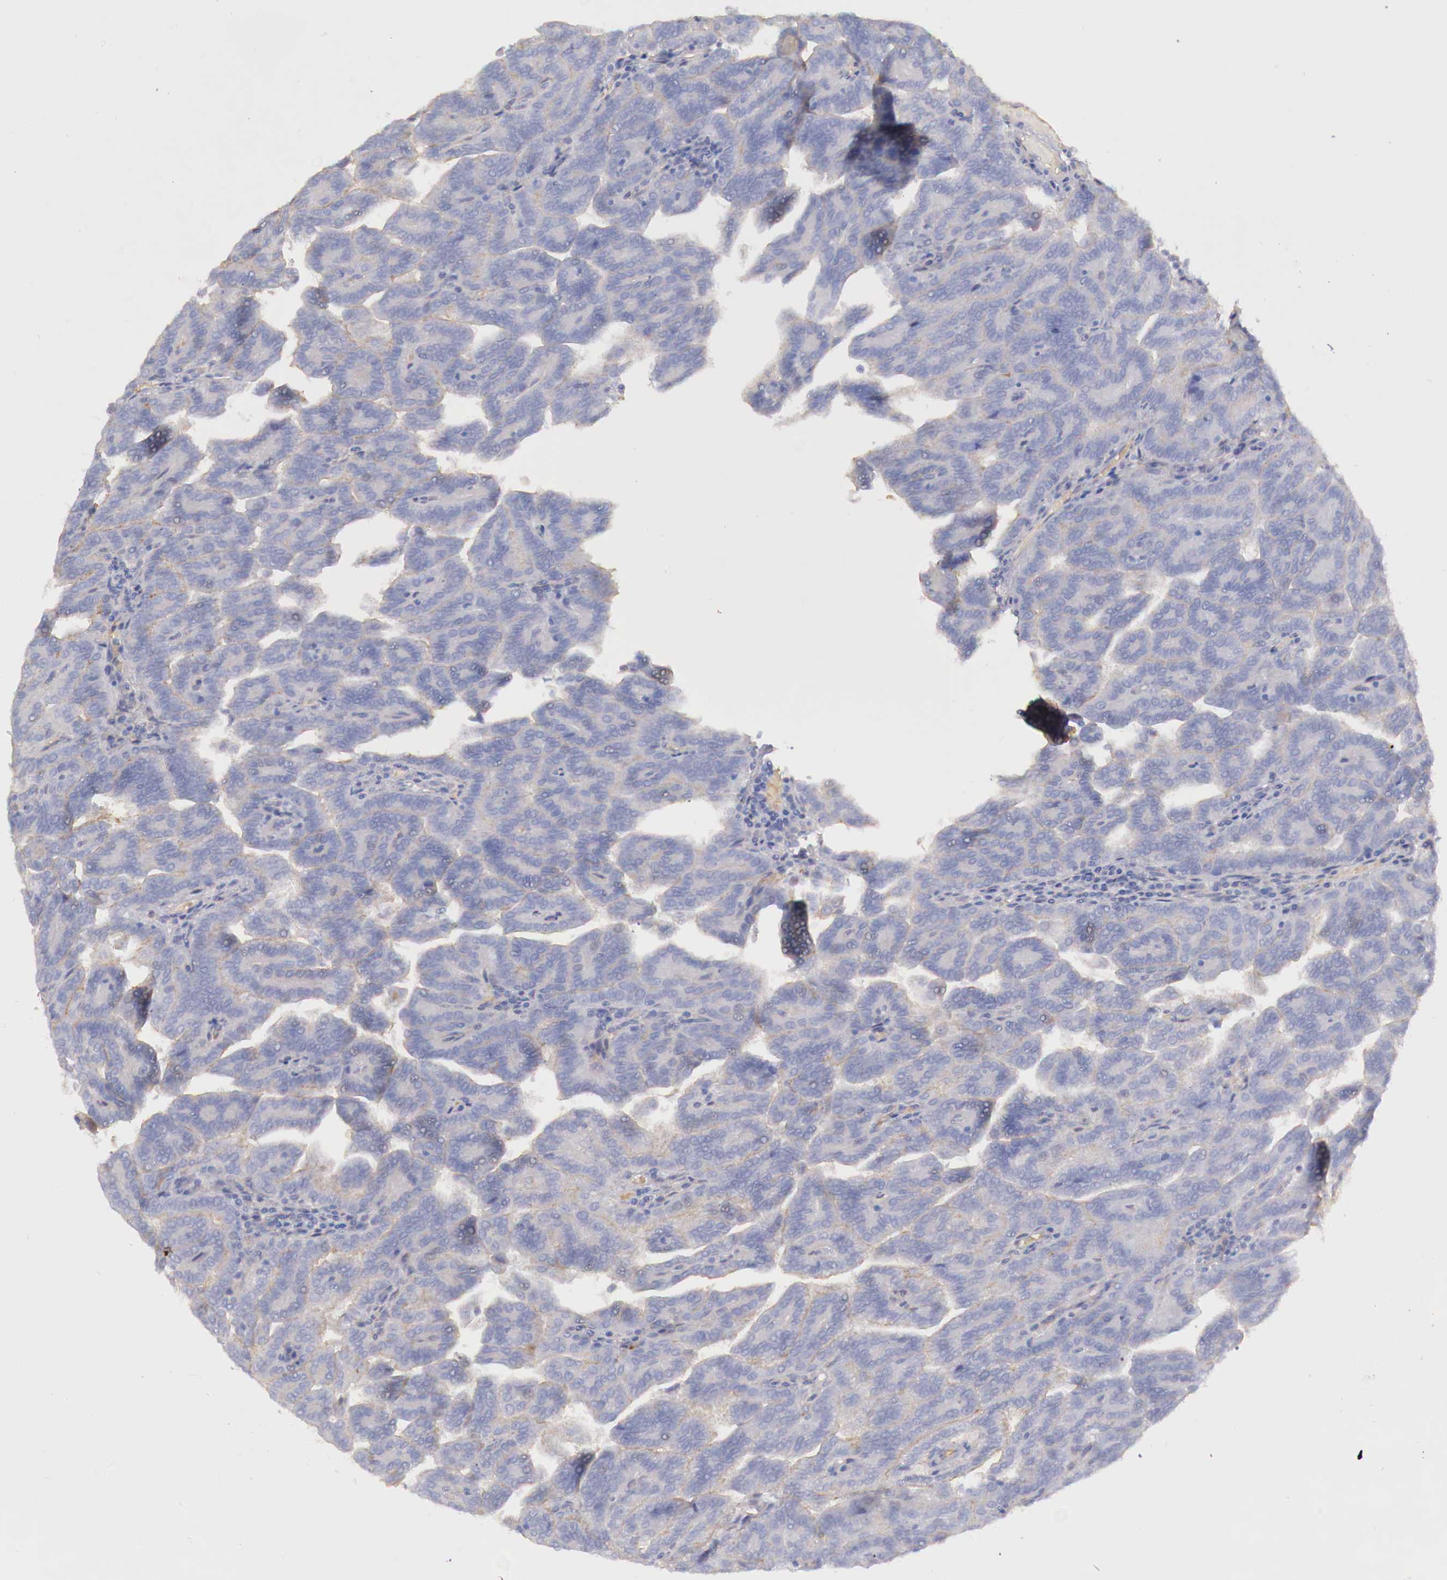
{"staining": {"intensity": "negative", "quantity": "none", "location": "none"}, "tissue": "renal cancer", "cell_type": "Tumor cells", "image_type": "cancer", "snomed": [{"axis": "morphology", "description": "Adenocarcinoma, NOS"}, {"axis": "topography", "description": "Kidney"}], "caption": "Immunohistochemistry (IHC) micrograph of human renal cancer (adenocarcinoma) stained for a protein (brown), which shows no expression in tumor cells.", "gene": "KLHDC7B", "patient": {"sex": "male", "age": 61}}